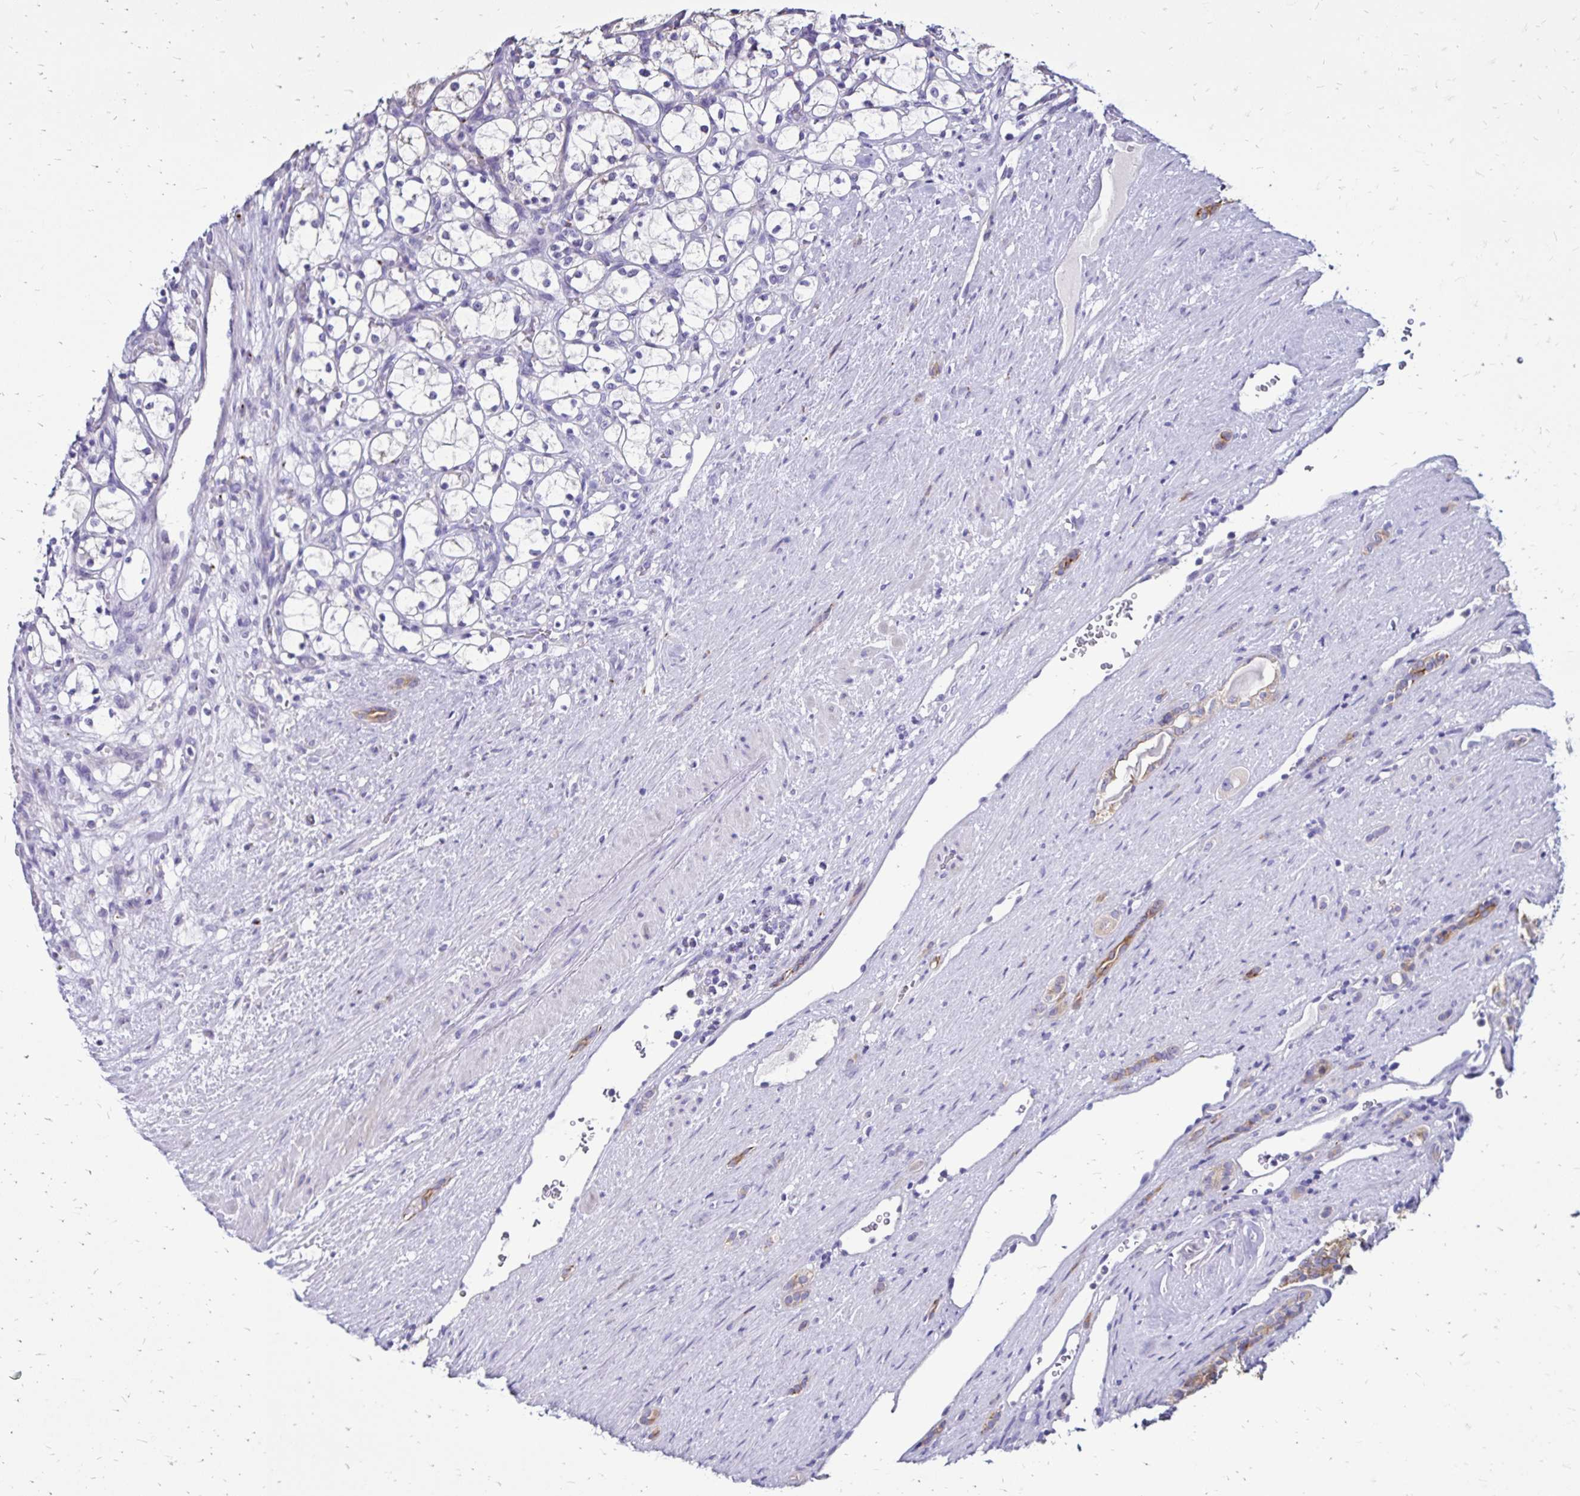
{"staining": {"intensity": "negative", "quantity": "none", "location": "none"}, "tissue": "renal cancer", "cell_type": "Tumor cells", "image_type": "cancer", "snomed": [{"axis": "morphology", "description": "Adenocarcinoma, NOS"}, {"axis": "topography", "description": "Kidney"}], "caption": "Photomicrograph shows no significant protein positivity in tumor cells of renal adenocarcinoma.", "gene": "EVPL", "patient": {"sex": "female", "age": 69}}